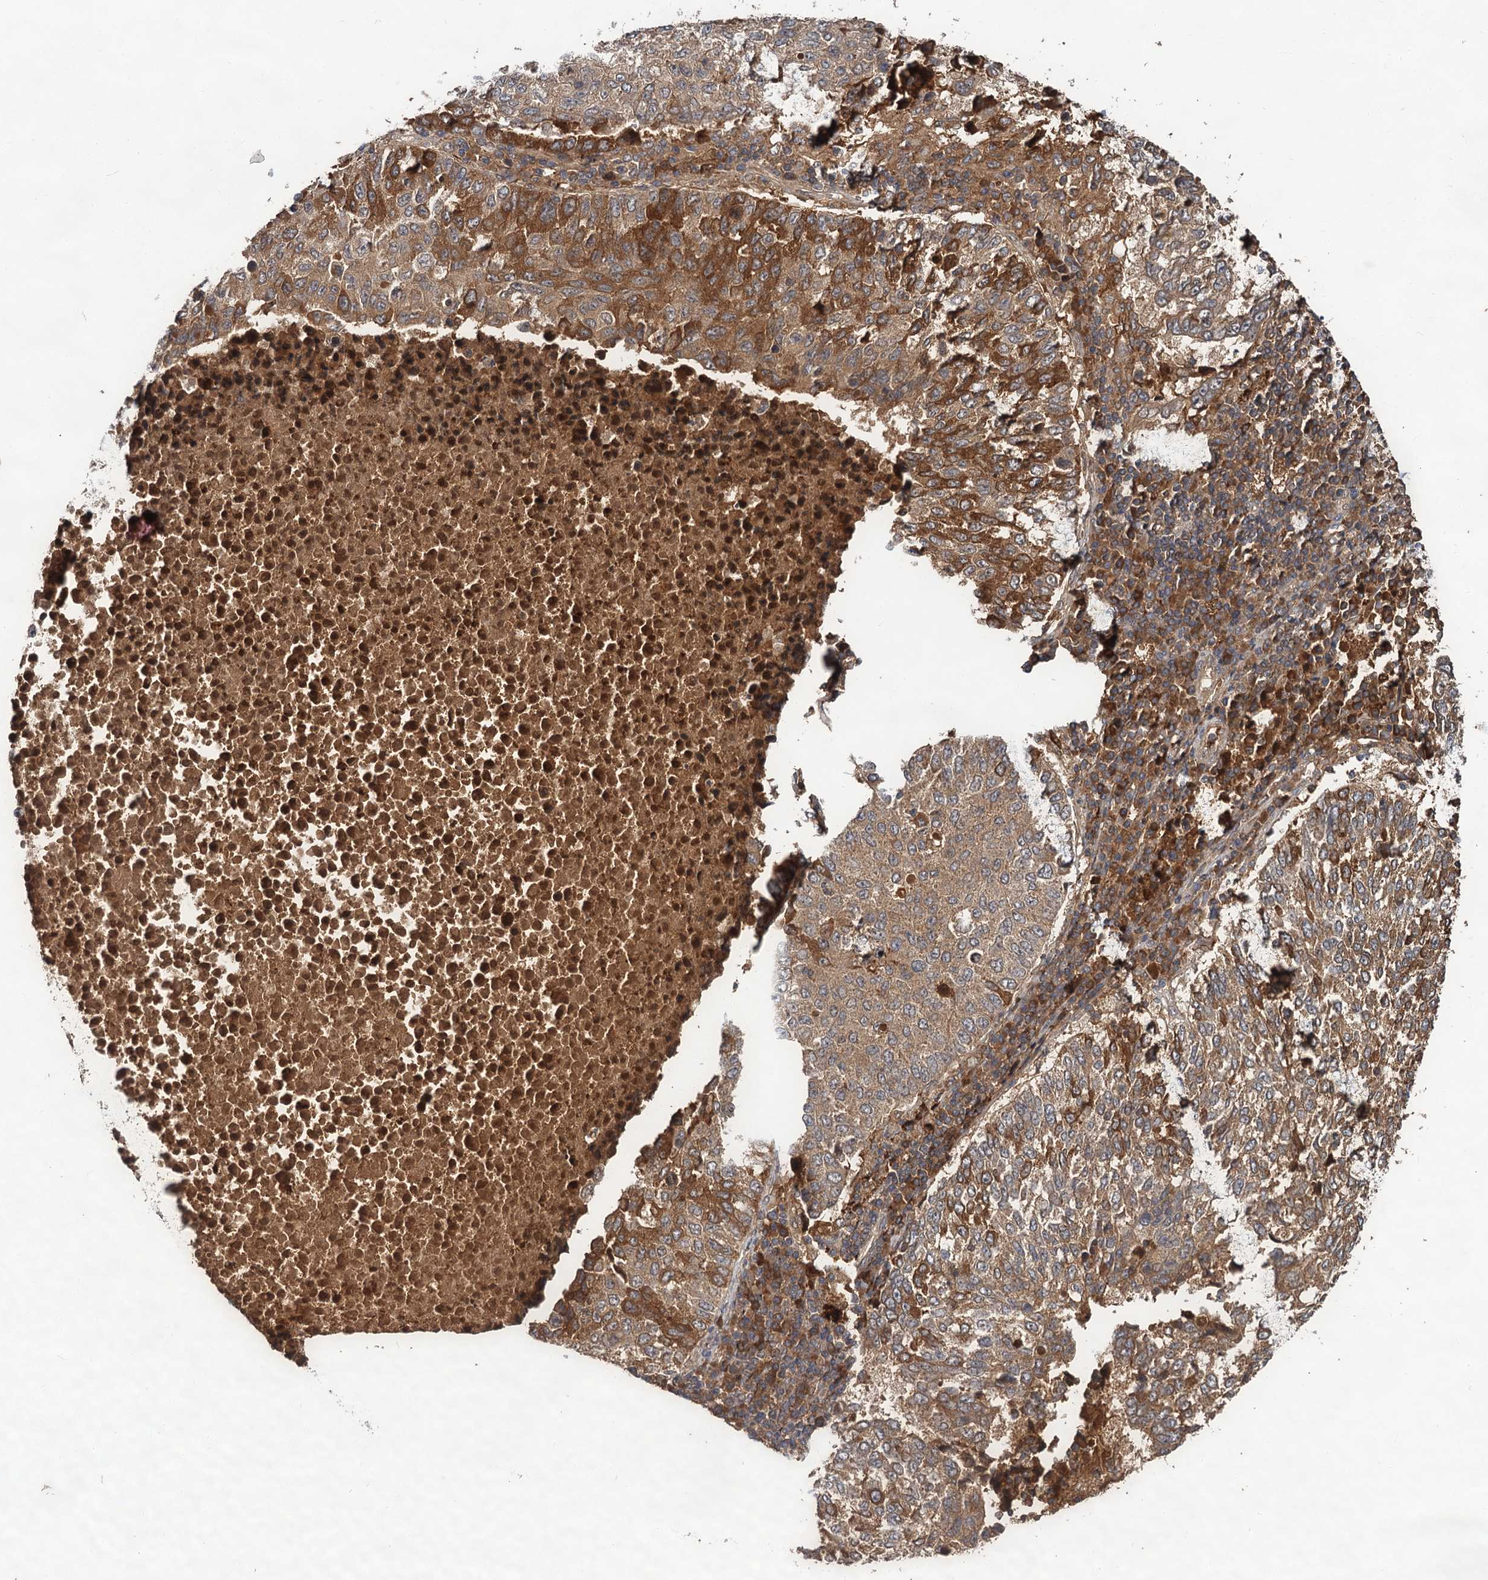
{"staining": {"intensity": "moderate", "quantity": ">75%", "location": "cytoplasmic/membranous"}, "tissue": "lung cancer", "cell_type": "Tumor cells", "image_type": "cancer", "snomed": [{"axis": "morphology", "description": "Squamous cell carcinoma, NOS"}, {"axis": "topography", "description": "Lung"}], "caption": "A medium amount of moderate cytoplasmic/membranous expression is appreciated in about >75% of tumor cells in lung cancer tissue.", "gene": "MBD6", "patient": {"sex": "male", "age": 73}}